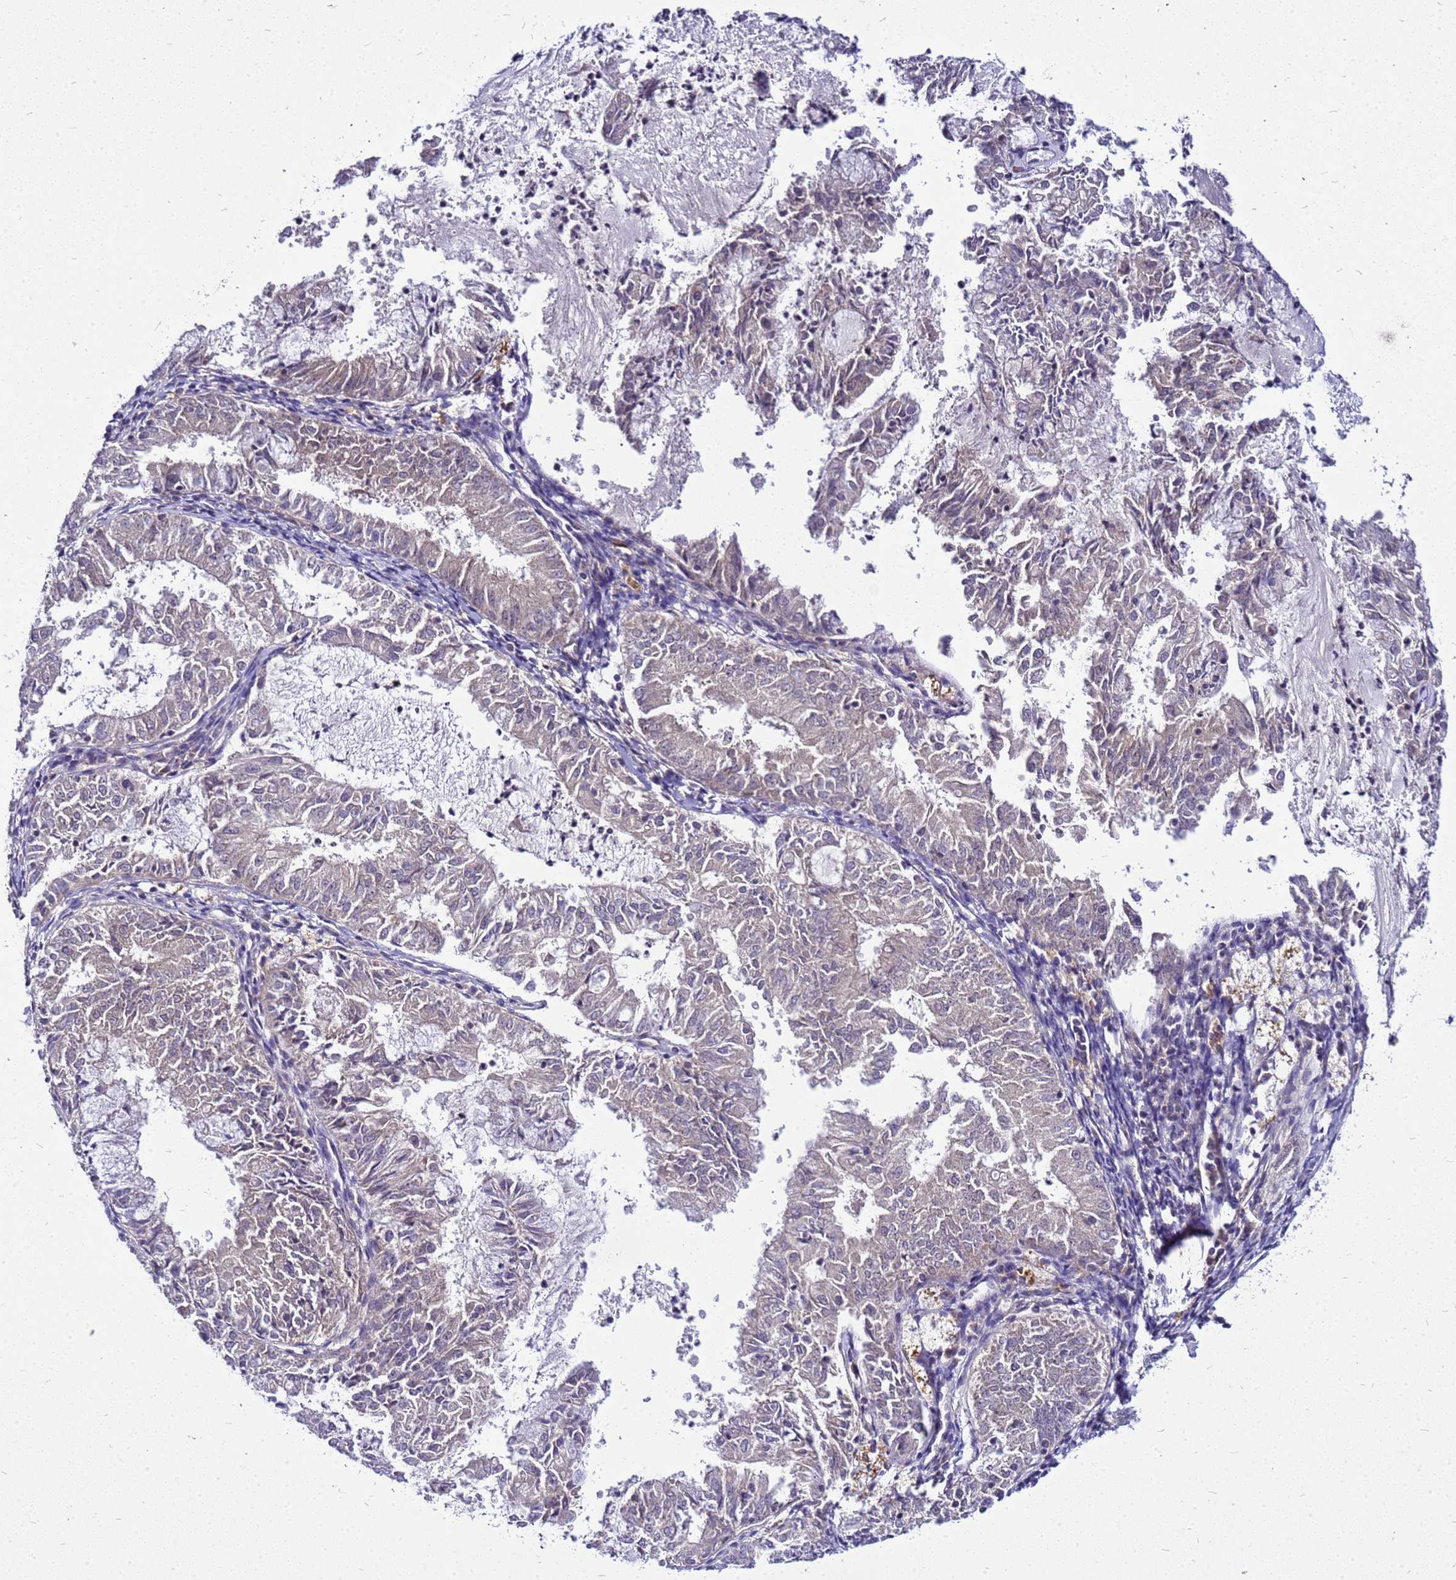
{"staining": {"intensity": "negative", "quantity": "none", "location": "none"}, "tissue": "endometrial cancer", "cell_type": "Tumor cells", "image_type": "cancer", "snomed": [{"axis": "morphology", "description": "Adenocarcinoma, NOS"}, {"axis": "topography", "description": "Endometrium"}], "caption": "This is an IHC micrograph of human endometrial cancer (adenocarcinoma). There is no staining in tumor cells.", "gene": "SAT1", "patient": {"sex": "female", "age": 57}}